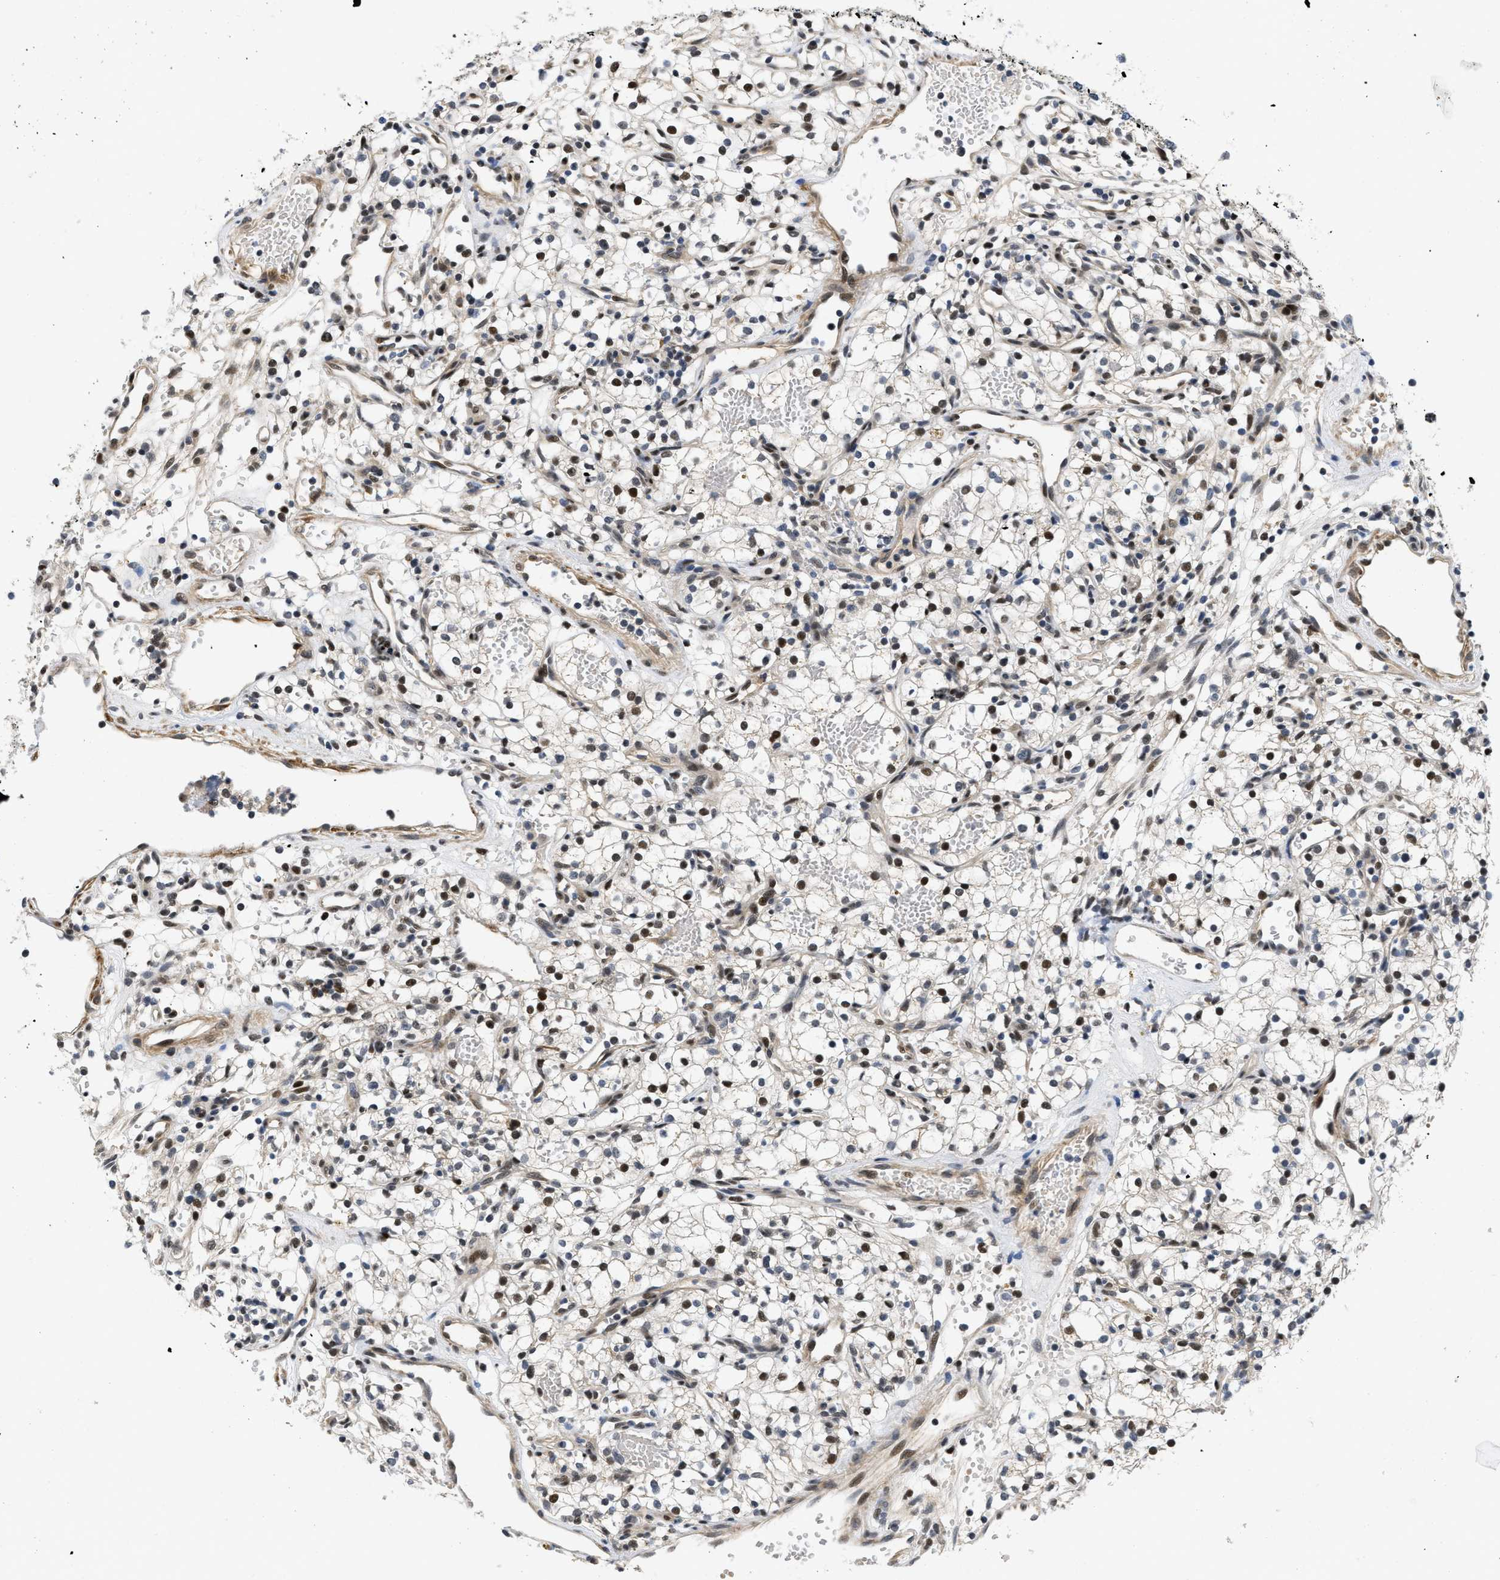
{"staining": {"intensity": "strong", "quantity": ">75%", "location": "nuclear"}, "tissue": "renal cancer", "cell_type": "Tumor cells", "image_type": "cancer", "snomed": [{"axis": "morphology", "description": "Adenocarcinoma, NOS"}, {"axis": "topography", "description": "Kidney"}], "caption": "The photomicrograph displays immunohistochemical staining of renal cancer. There is strong nuclear positivity is present in approximately >75% of tumor cells.", "gene": "VIP", "patient": {"sex": "male", "age": 59}}